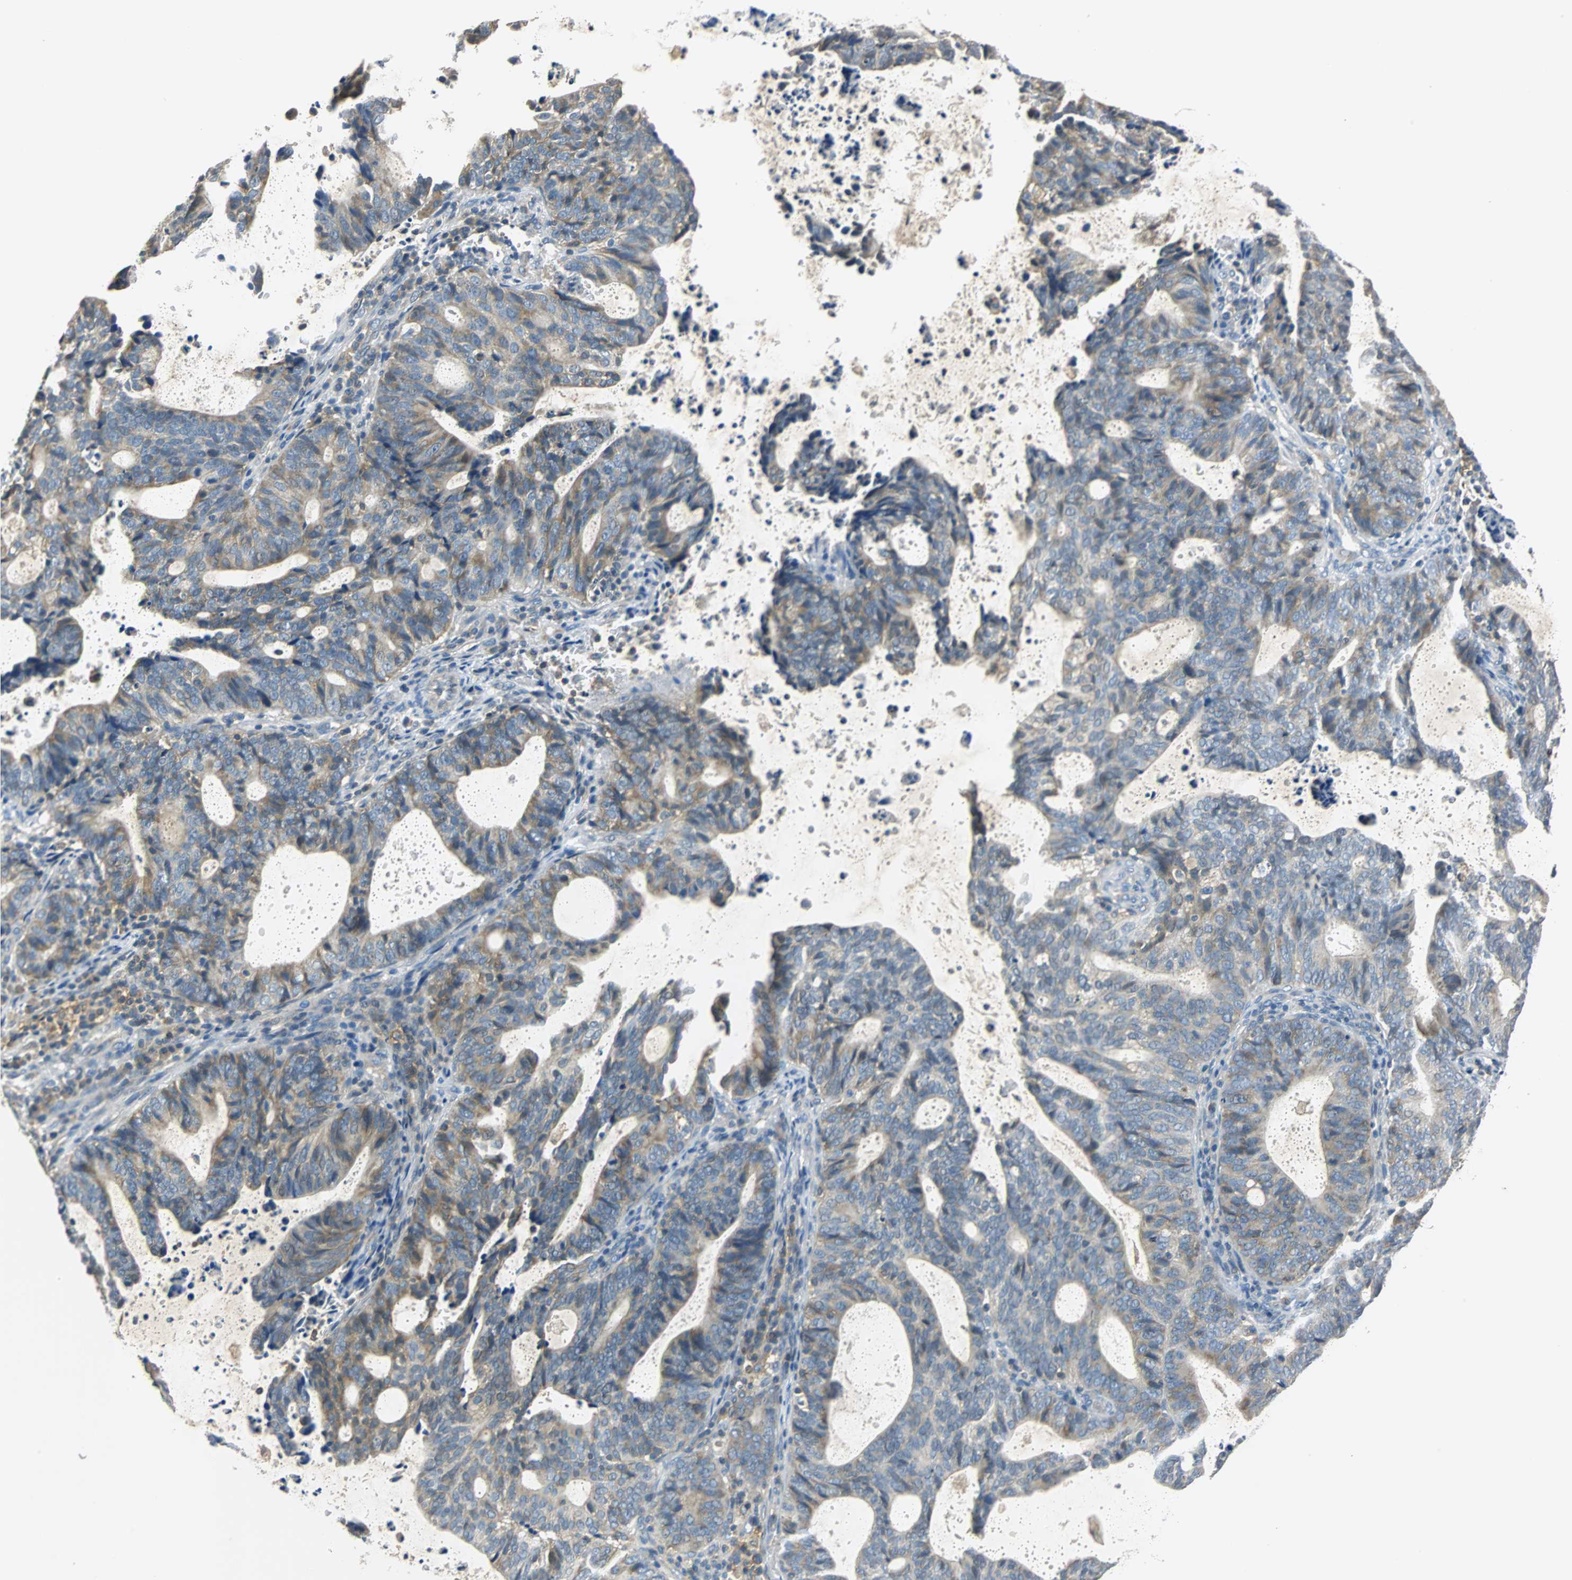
{"staining": {"intensity": "weak", "quantity": "25%-75%", "location": "cytoplasmic/membranous"}, "tissue": "endometrial cancer", "cell_type": "Tumor cells", "image_type": "cancer", "snomed": [{"axis": "morphology", "description": "Adenocarcinoma, NOS"}, {"axis": "topography", "description": "Uterus"}], "caption": "A micrograph of endometrial adenocarcinoma stained for a protein shows weak cytoplasmic/membranous brown staining in tumor cells.", "gene": "CPA3", "patient": {"sex": "female", "age": 83}}